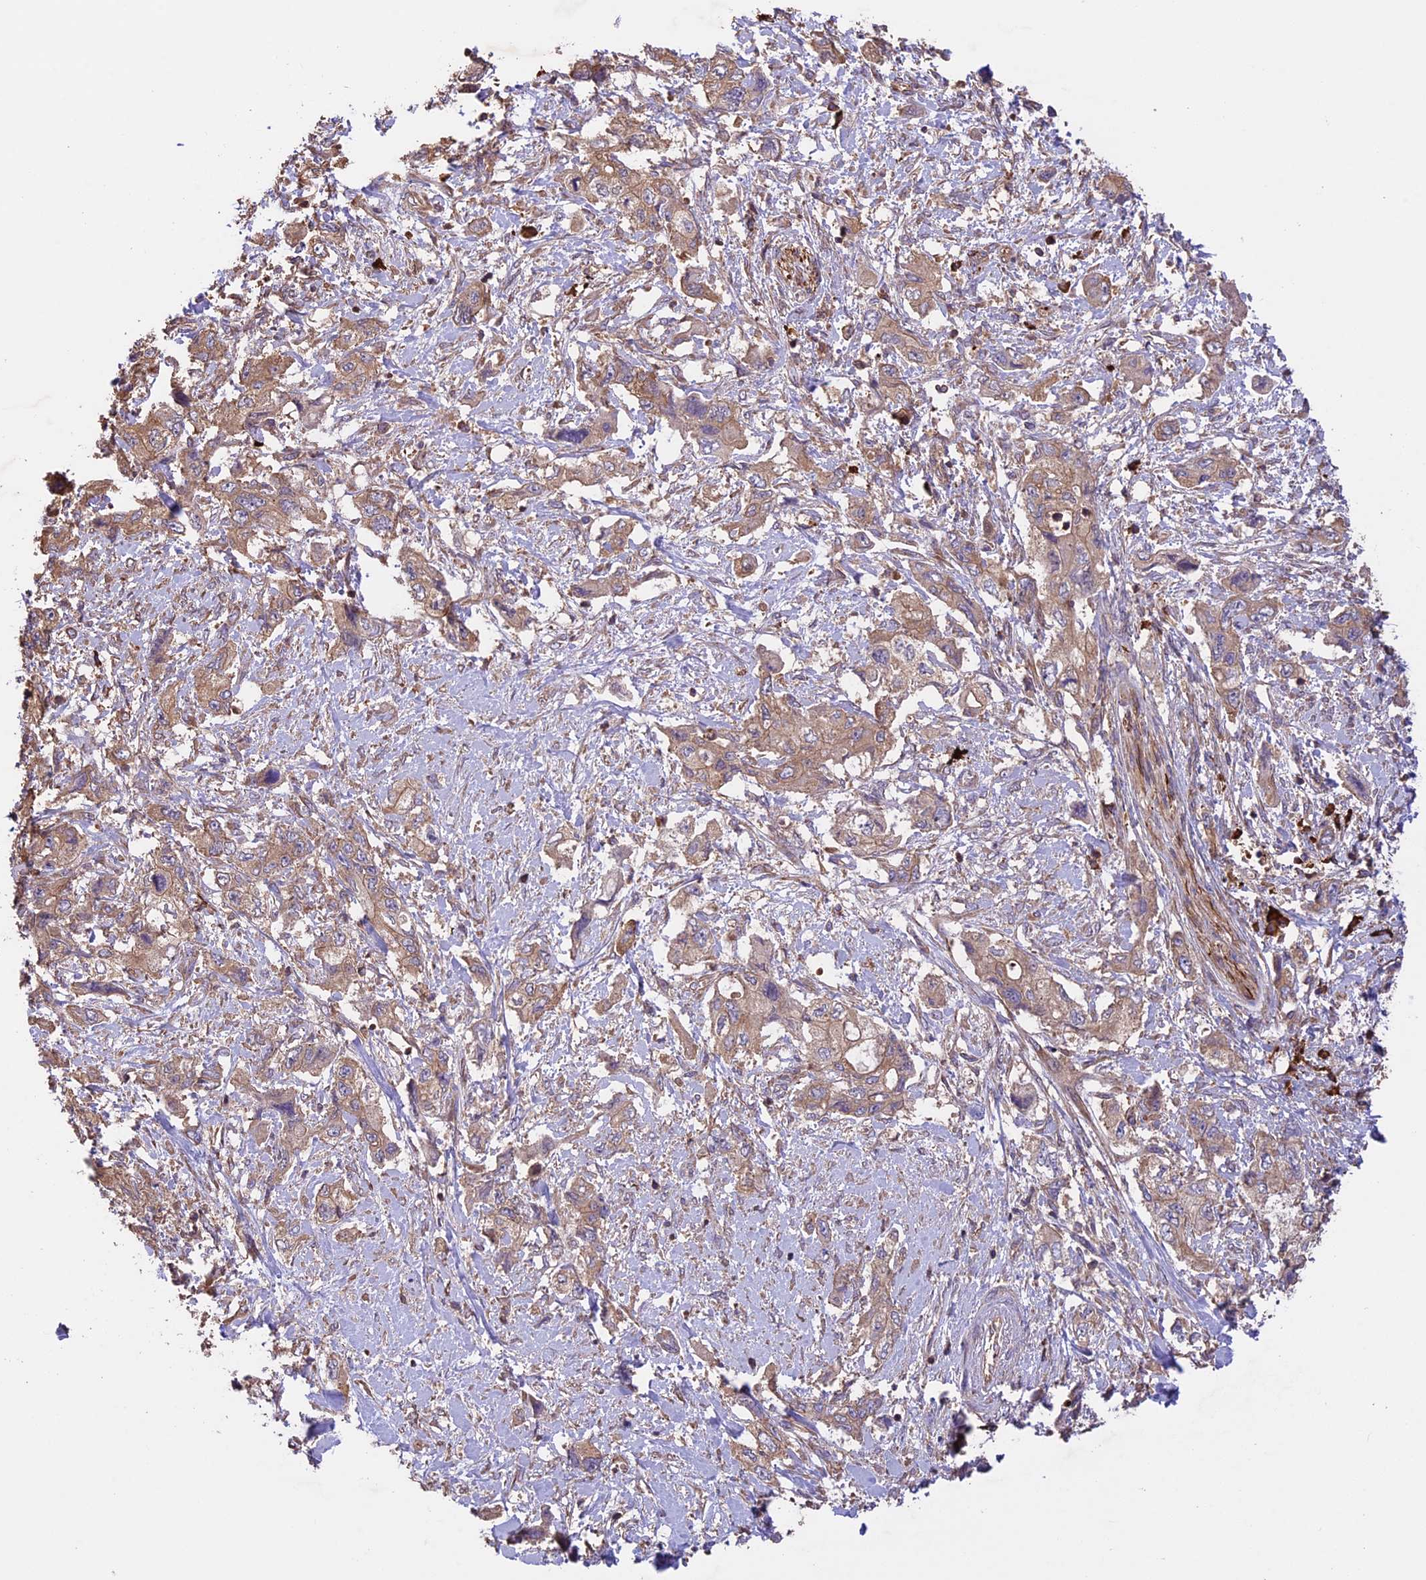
{"staining": {"intensity": "moderate", "quantity": "25%-75%", "location": "cytoplasmic/membranous"}, "tissue": "pancreatic cancer", "cell_type": "Tumor cells", "image_type": "cancer", "snomed": [{"axis": "morphology", "description": "Adenocarcinoma, NOS"}, {"axis": "topography", "description": "Pancreas"}], "caption": "Protein staining demonstrates moderate cytoplasmic/membranous expression in approximately 25%-75% of tumor cells in pancreatic cancer (adenocarcinoma).", "gene": "GAS8", "patient": {"sex": "female", "age": 73}}